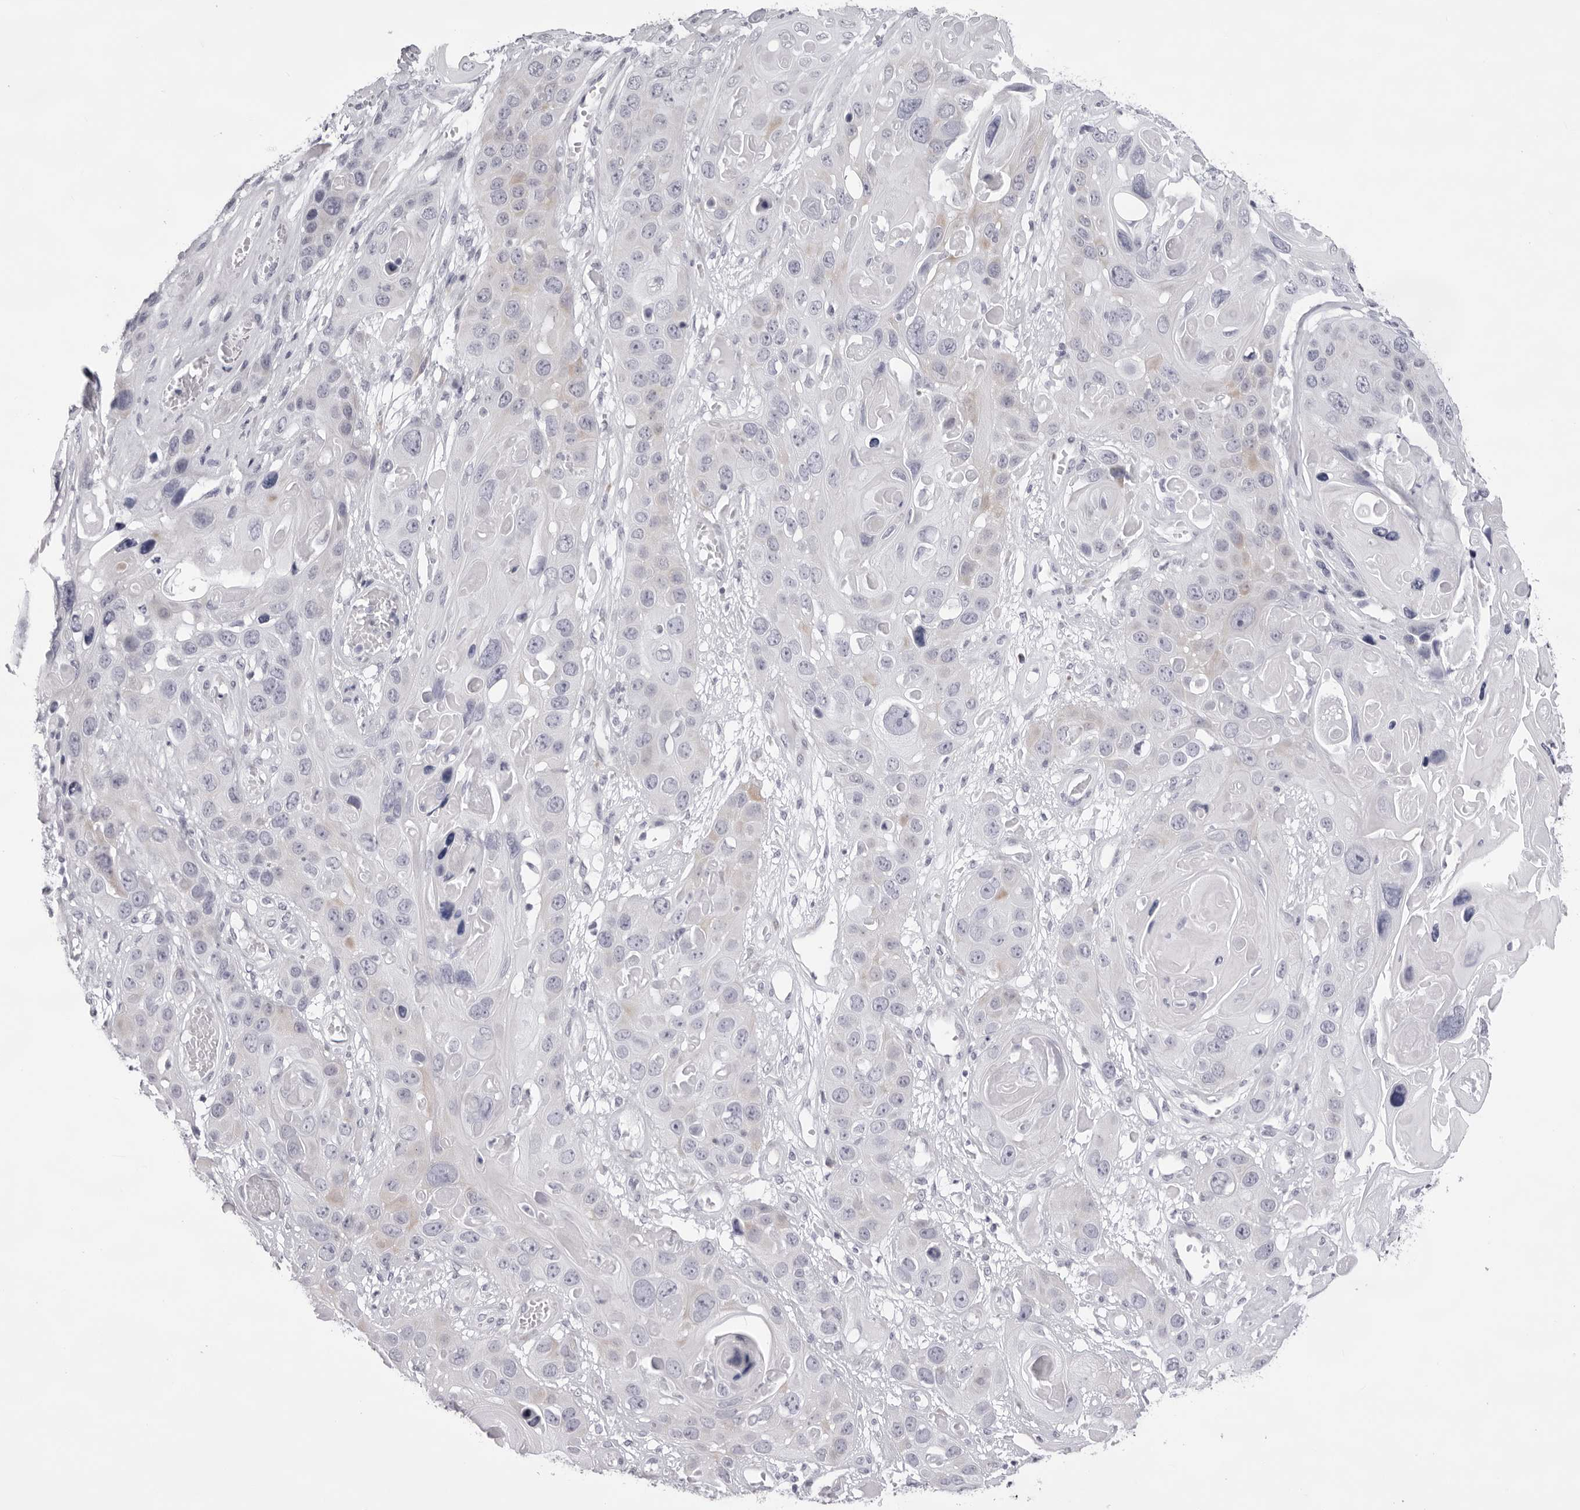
{"staining": {"intensity": "negative", "quantity": "none", "location": "none"}, "tissue": "skin cancer", "cell_type": "Tumor cells", "image_type": "cancer", "snomed": [{"axis": "morphology", "description": "Squamous cell carcinoma, NOS"}, {"axis": "topography", "description": "Skin"}], "caption": "The histopathology image displays no significant expression in tumor cells of skin squamous cell carcinoma.", "gene": "SMIM2", "patient": {"sex": "male", "age": 55}}